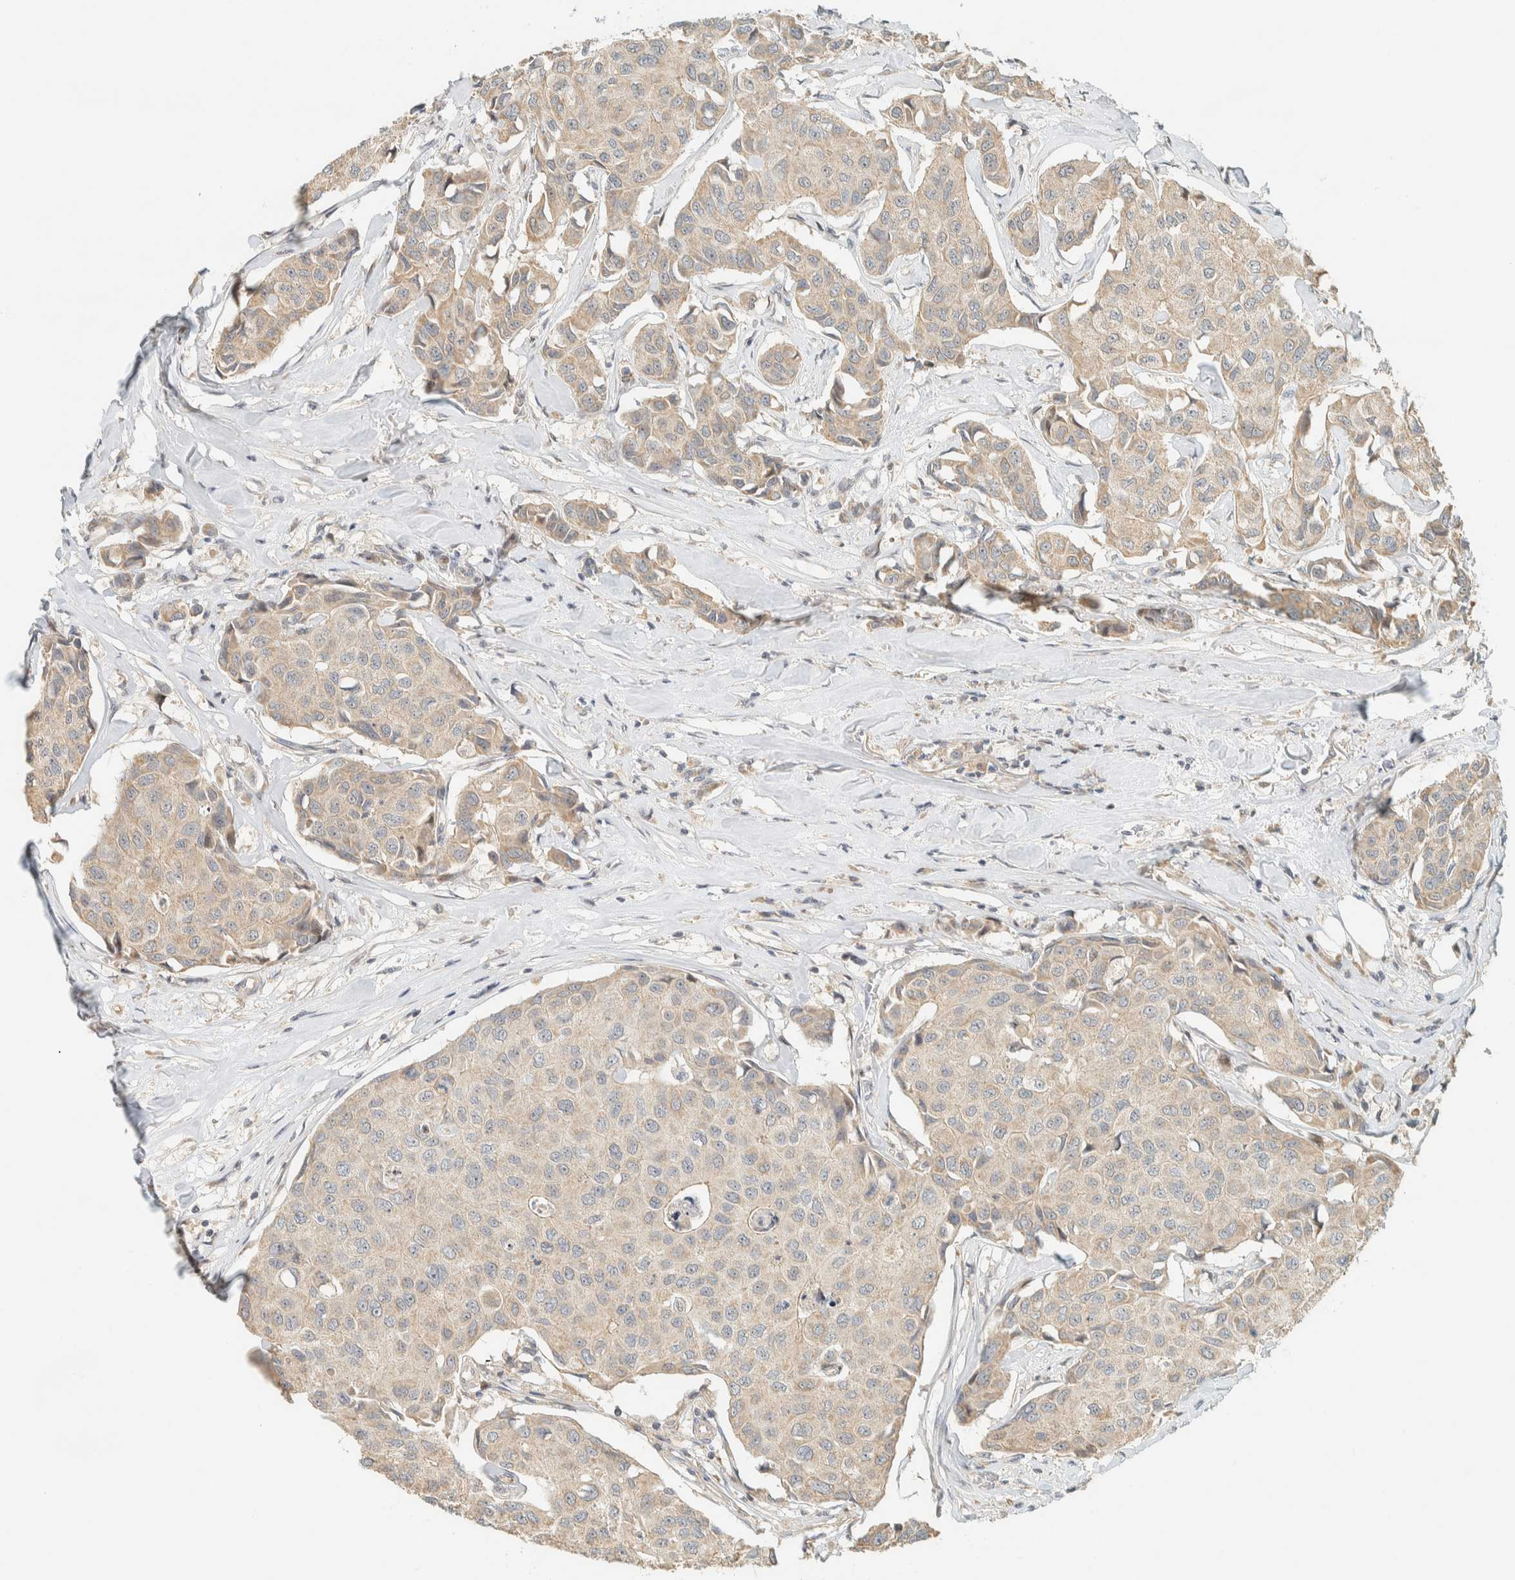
{"staining": {"intensity": "weak", "quantity": "25%-75%", "location": "cytoplasmic/membranous"}, "tissue": "breast cancer", "cell_type": "Tumor cells", "image_type": "cancer", "snomed": [{"axis": "morphology", "description": "Duct carcinoma"}, {"axis": "topography", "description": "Breast"}], "caption": "Invasive ductal carcinoma (breast) was stained to show a protein in brown. There is low levels of weak cytoplasmic/membranous positivity in approximately 25%-75% of tumor cells.", "gene": "CCDC171", "patient": {"sex": "female", "age": 80}}